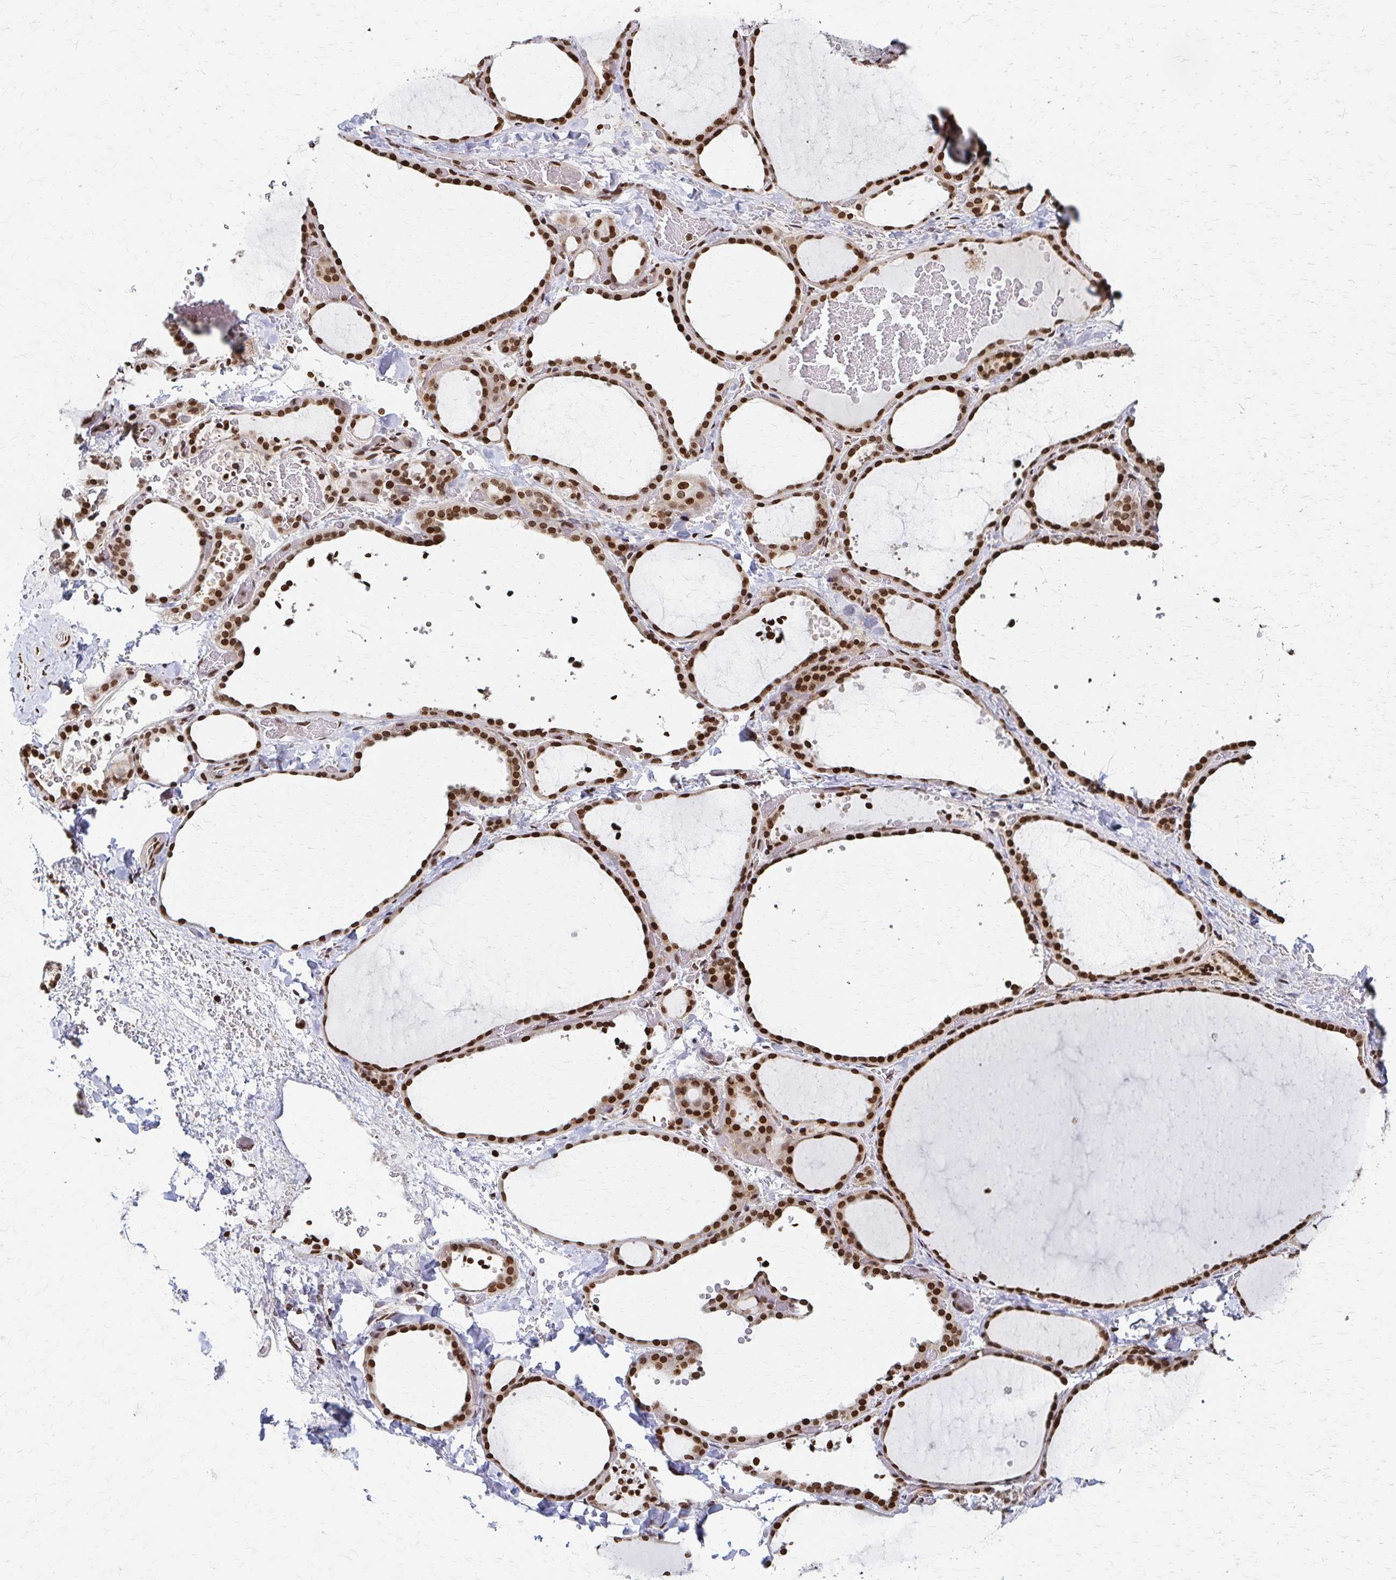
{"staining": {"intensity": "strong", "quantity": ">75%", "location": "nuclear"}, "tissue": "thyroid gland", "cell_type": "Glandular cells", "image_type": "normal", "snomed": [{"axis": "morphology", "description": "Normal tissue, NOS"}, {"axis": "topography", "description": "Thyroid gland"}], "caption": "Strong nuclear positivity is identified in approximately >75% of glandular cells in normal thyroid gland.", "gene": "PSMD7", "patient": {"sex": "female", "age": 36}}